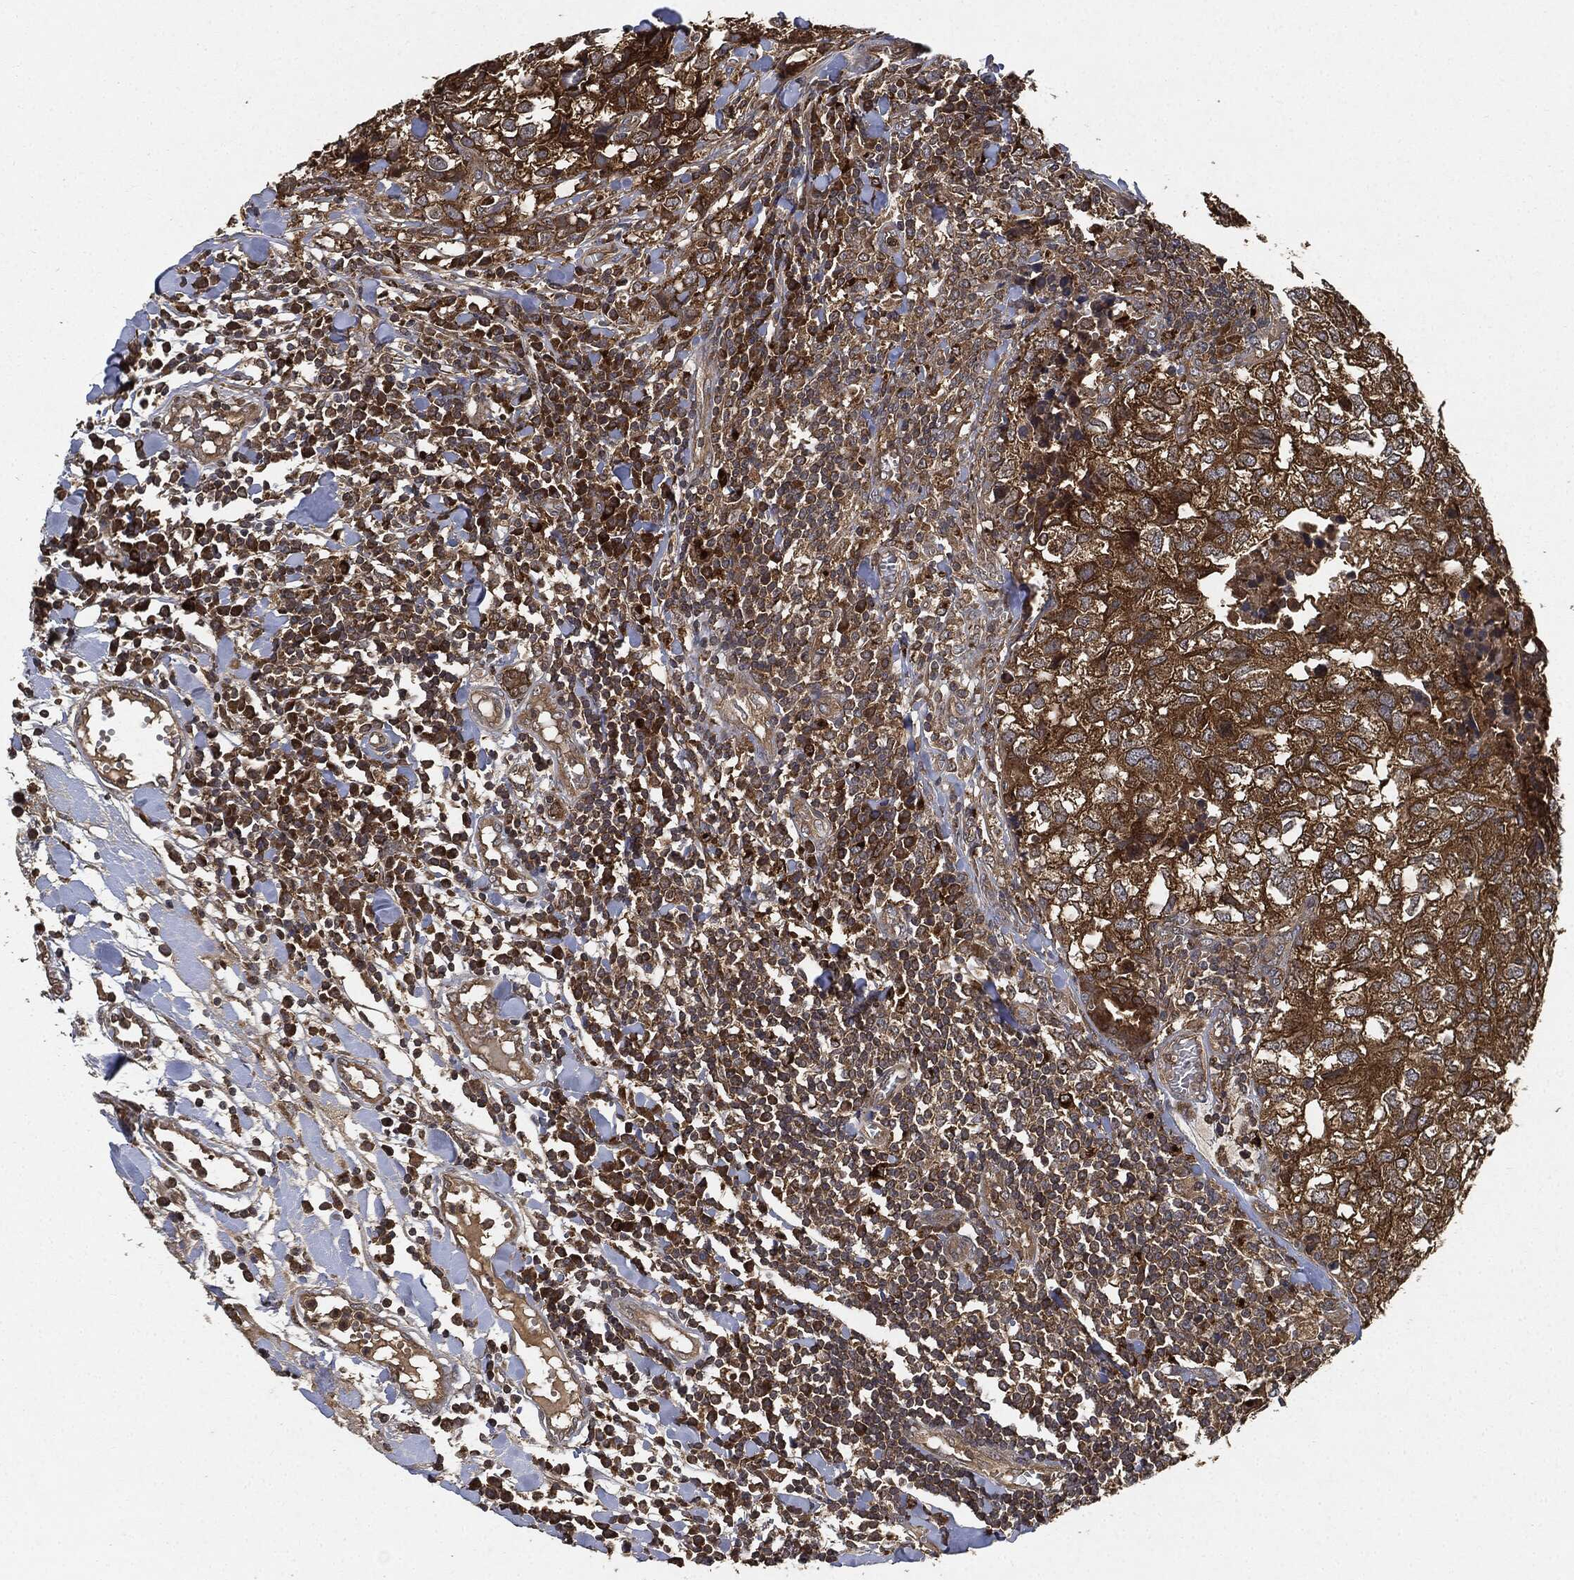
{"staining": {"intensity": "moderate", "quantity": ">75%", "location": "cytoplasmic/membranous"}, "tissue": "breast cancer", "cell_type": "Tumor cells", "image_type": "cancer", "snomed": [{"axis": "morphology", "description": "Duct carcinoma"}, {"axis": "topography", "description": "Breast"}], "caption": "Breast infiltrating ductal carcinoma stained with a protein marker exhibits moderate staining in tumor cells.", "gene": "BRAF", "patient": {"sex": "female", "age": 30}}